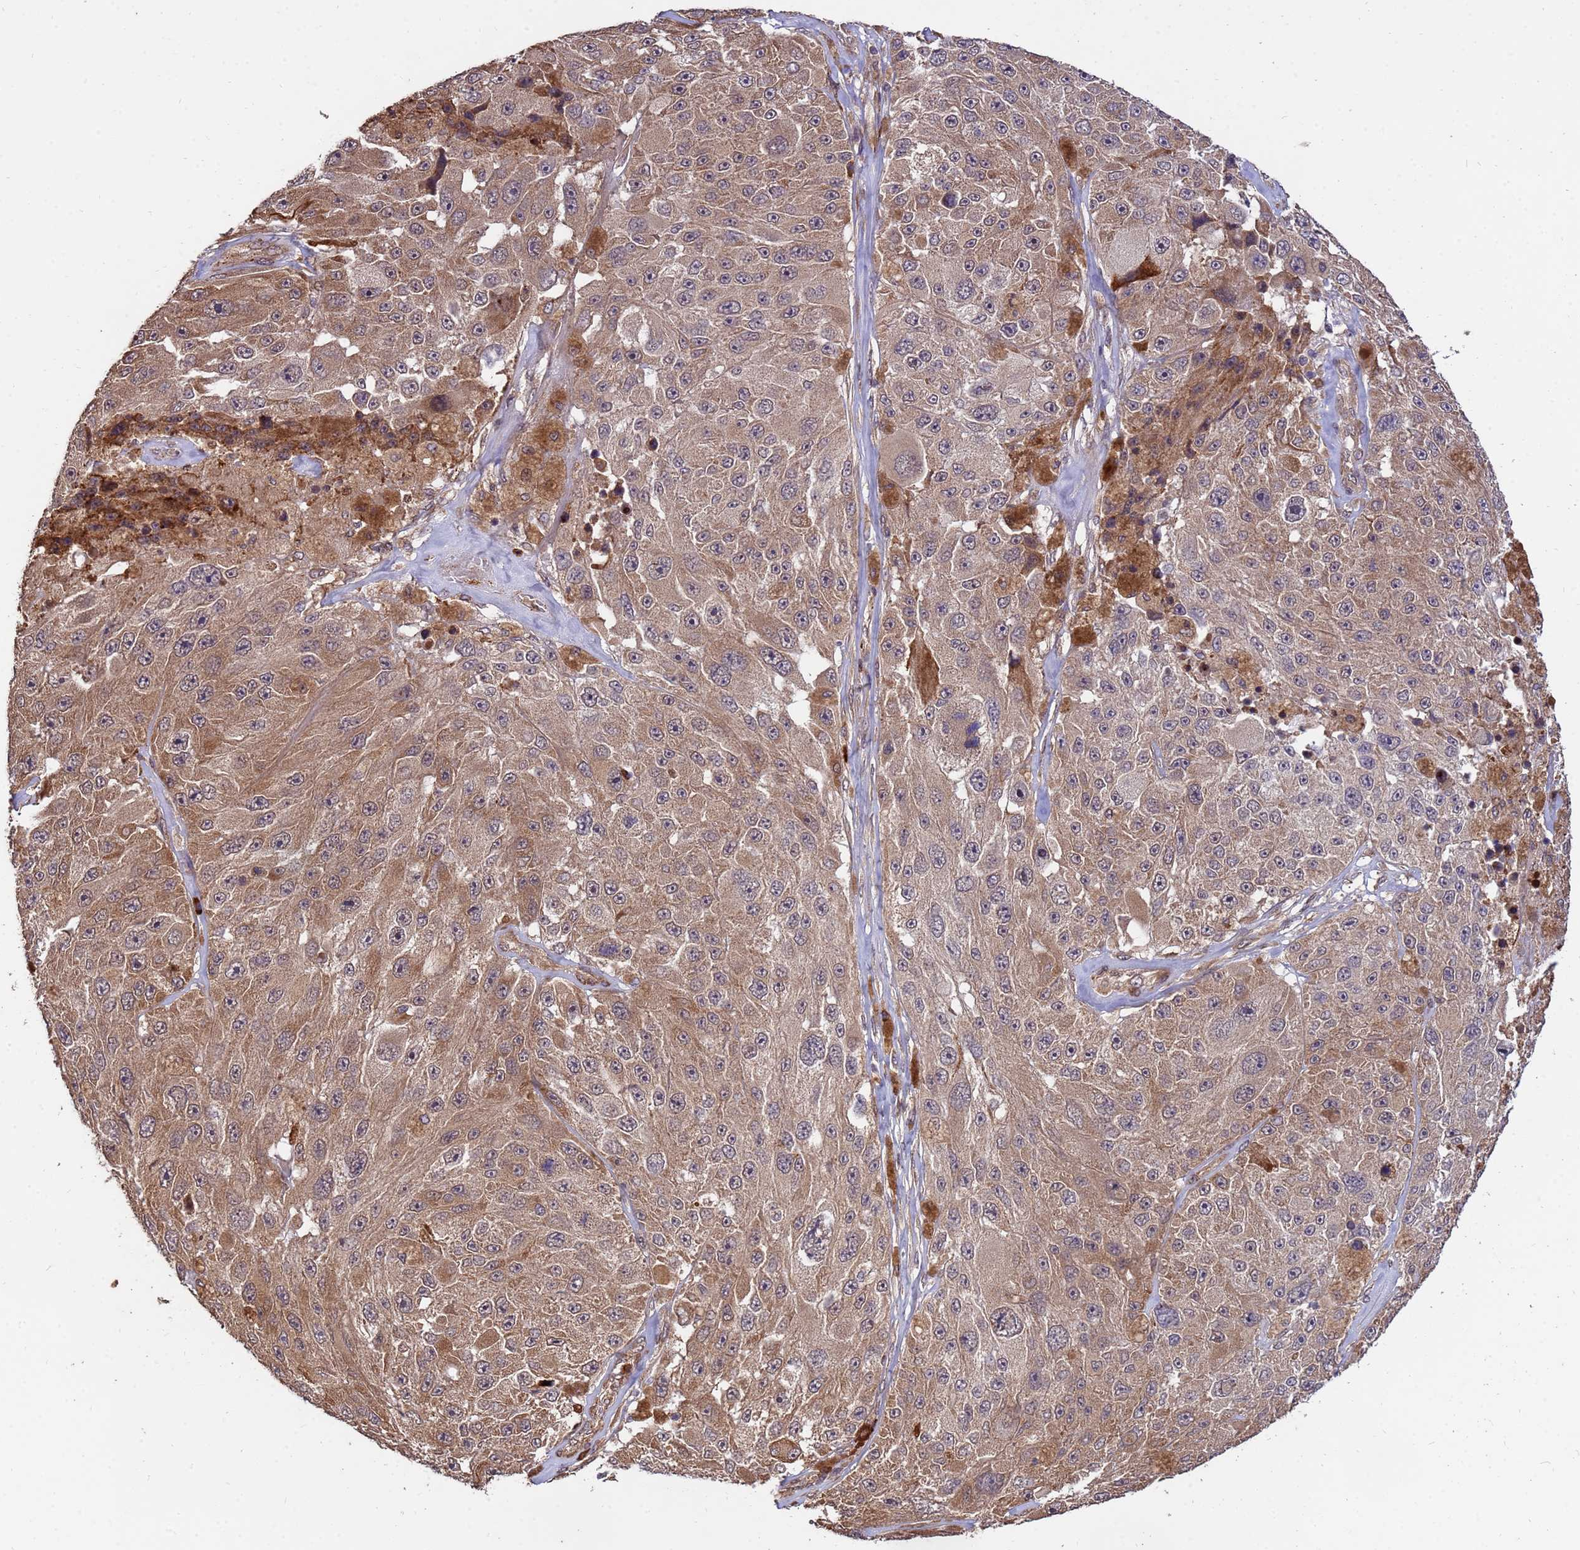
{"staining": {"intensity": "moderate", "quantity": ">75%", "location": "cytoplasmic/membranous"}, "tissue": "melanoma", "cell_type": "Tumor cells", "image_type": "cancer", "snomed": [{"axis": "morphology", "description": "Malignant melanoma, Metastatic site"}, {"axis": "topography", "description": "Lymph node"}], "caption": "Immunohistochemical staining of melanoma demonstrates medium levels of moderate cytoplasmic/membranous protein staining in approximately >75% of tumor cells.", "gene": "ZNF619", "patient": {"sex": "male", "age": 62}}